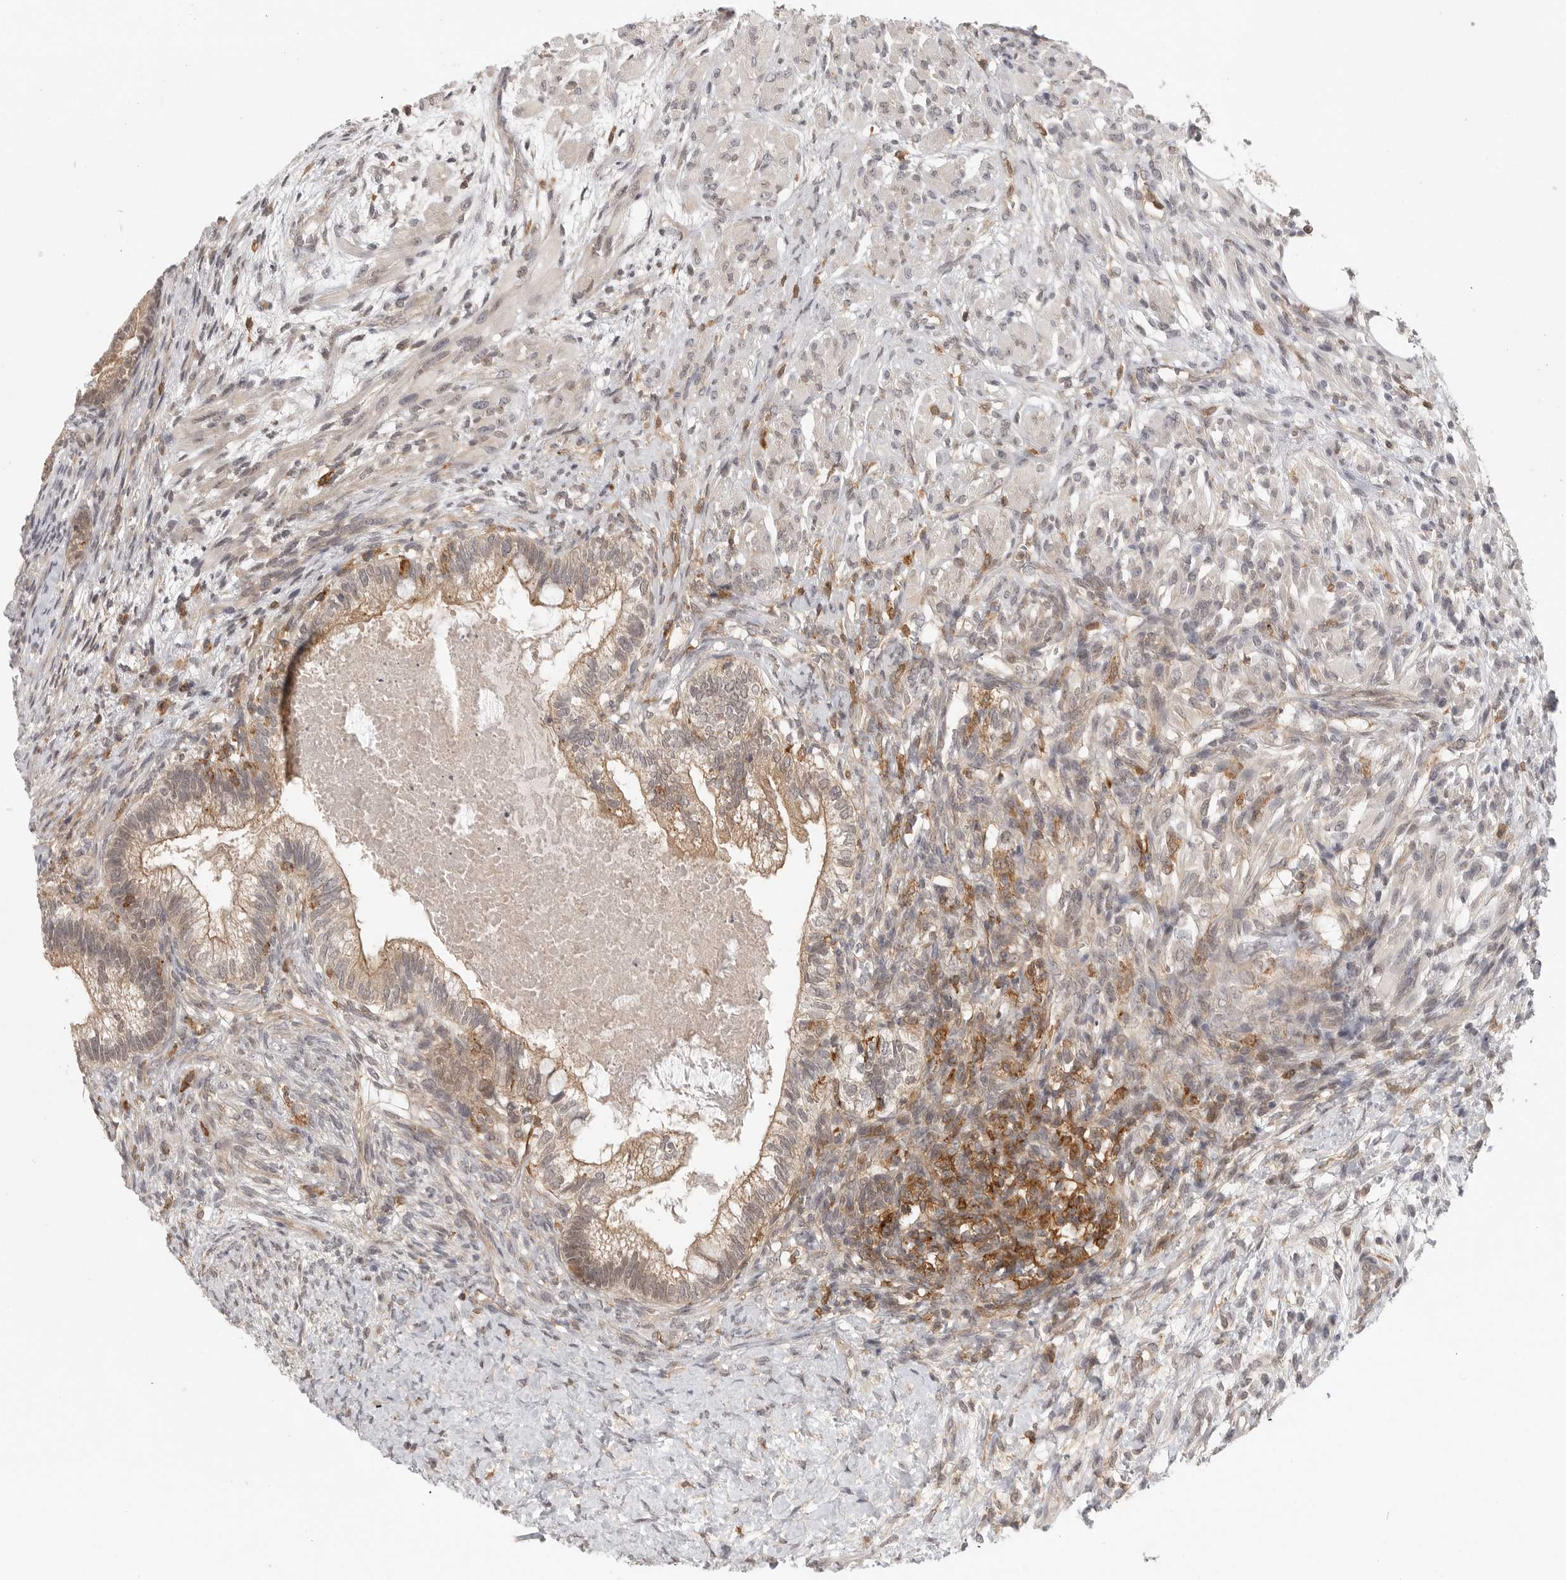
{"staining": {"intensity": "moderate", "quantity": ">75%", "location": "cytoplasmic/membranous"}, "tissue": "testis cancer", "cell_type": "Tumor cells", "image_type": "cancer", "snomed": [{"axis": "morphology", "description": "Seminoma, NOS"}, {"axis": "morphology", "description": "Carcinoma, Embryonal, NOS"}, {"axis": "topography", "description": "Testis"}], "caption": "A medium amount of moderate cytoplasmic/membranous staining is seen in approximately >75% of tumor cells in testis cancer (seminoma) tissue.", "gene": "DBNL", "patient": {"sex": "male", "age": 28}}